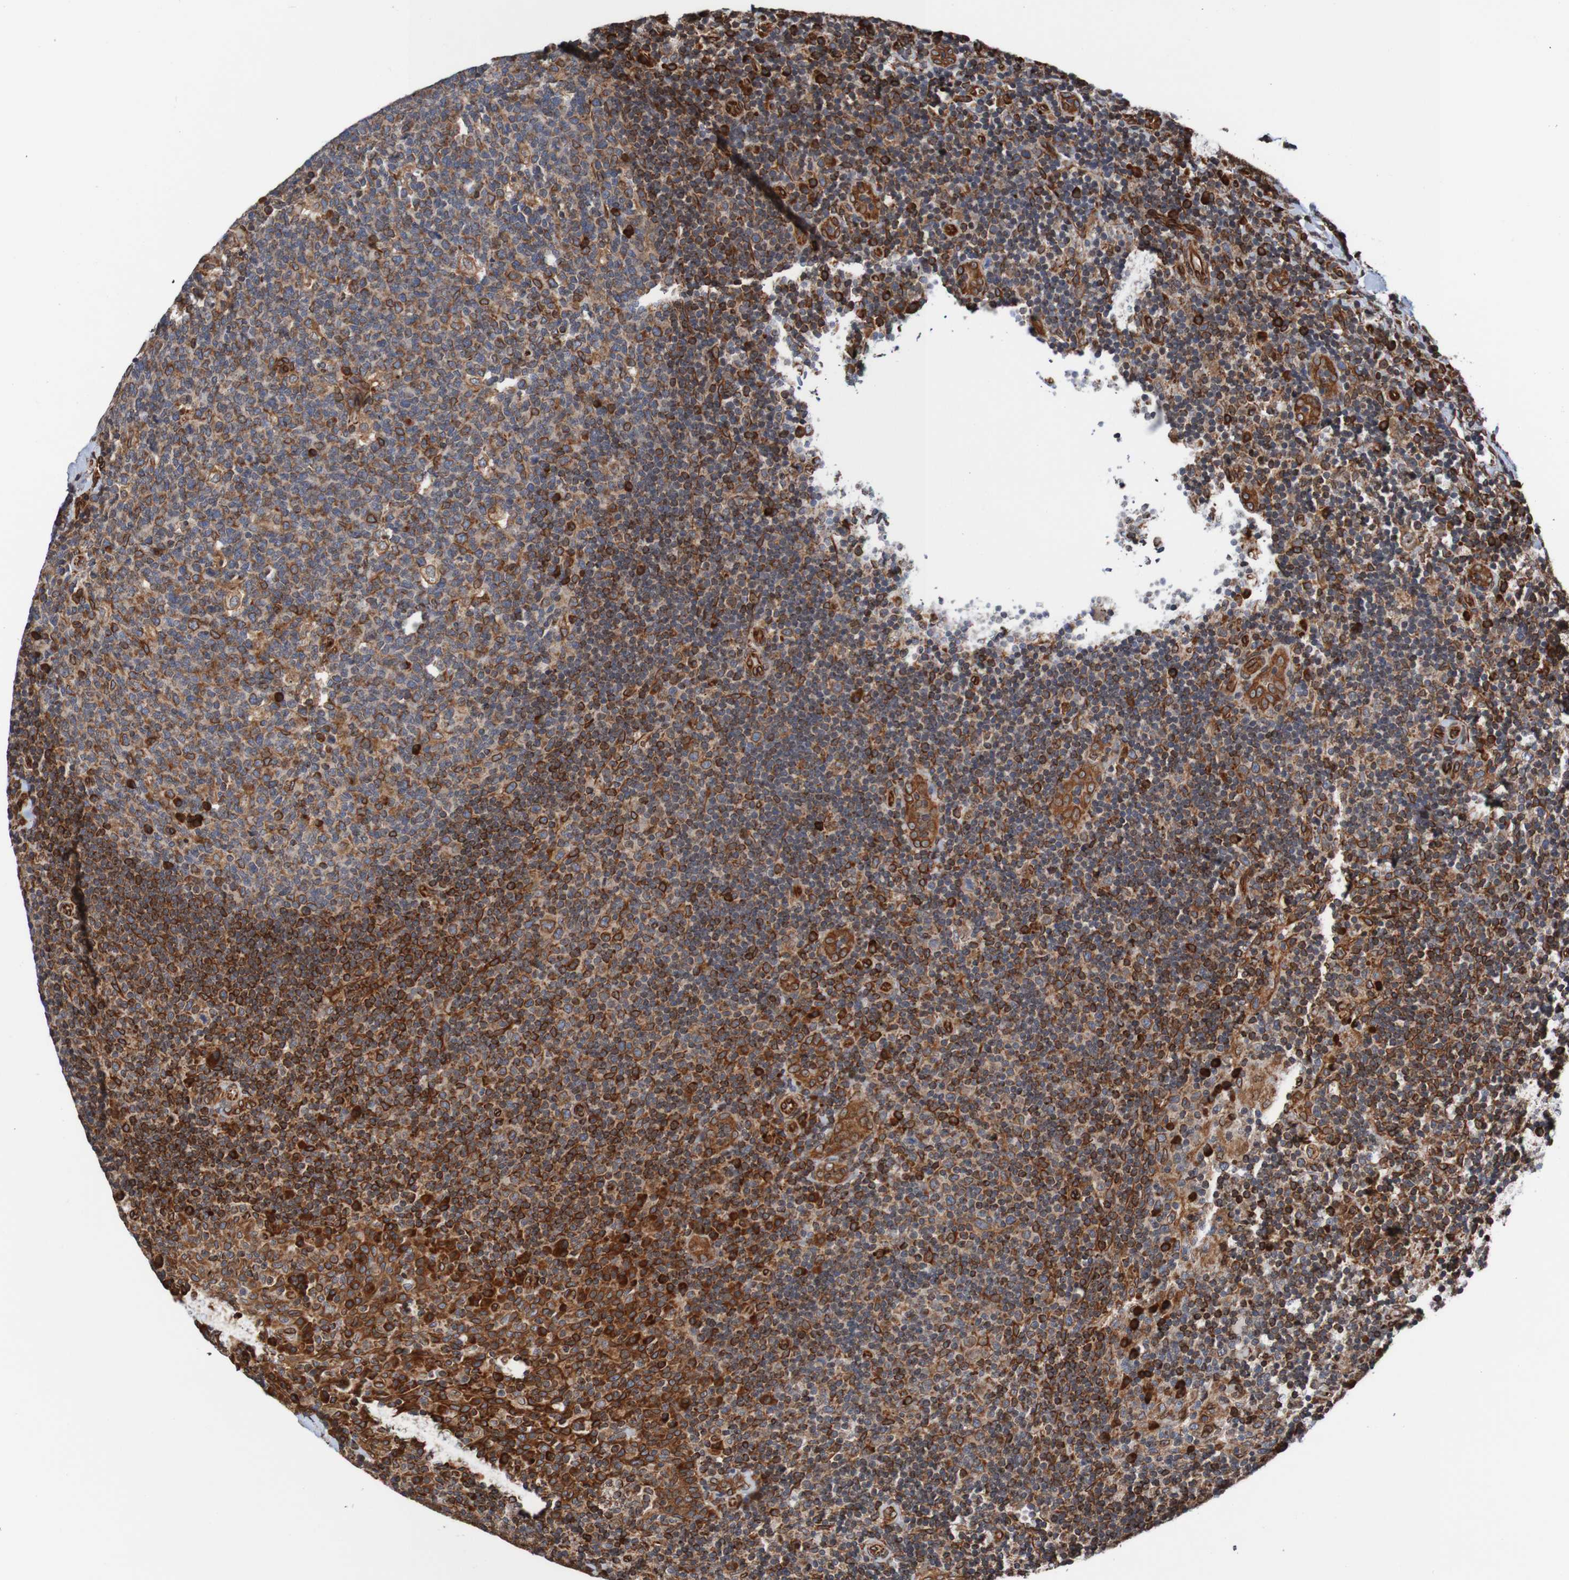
{"staining": {"intensity": "moderate", "quantity": "25%-75%", "location": "cytoplasmic/membranous,nuclear"}, "tissue": "tonsil", "cell_type": "Germinal center cells", "image_type": "normal", "snomed": [{"axis": "morphology", "description": "Normal tissue, NOS"}, {"axis": "topography", "description": "Tonsil"}], "caption": "Tonsil stained with IHC reveals moderate cytoplasmic/membranous,nuclear staining in about 25%-75% of germinal center cells. Immunohistochemistry (ihc) stains the protein of interest in brown and the nuclei are stained blue.", "gene": "TMEM109", "patient": {"sex": "male", "age": 17}}